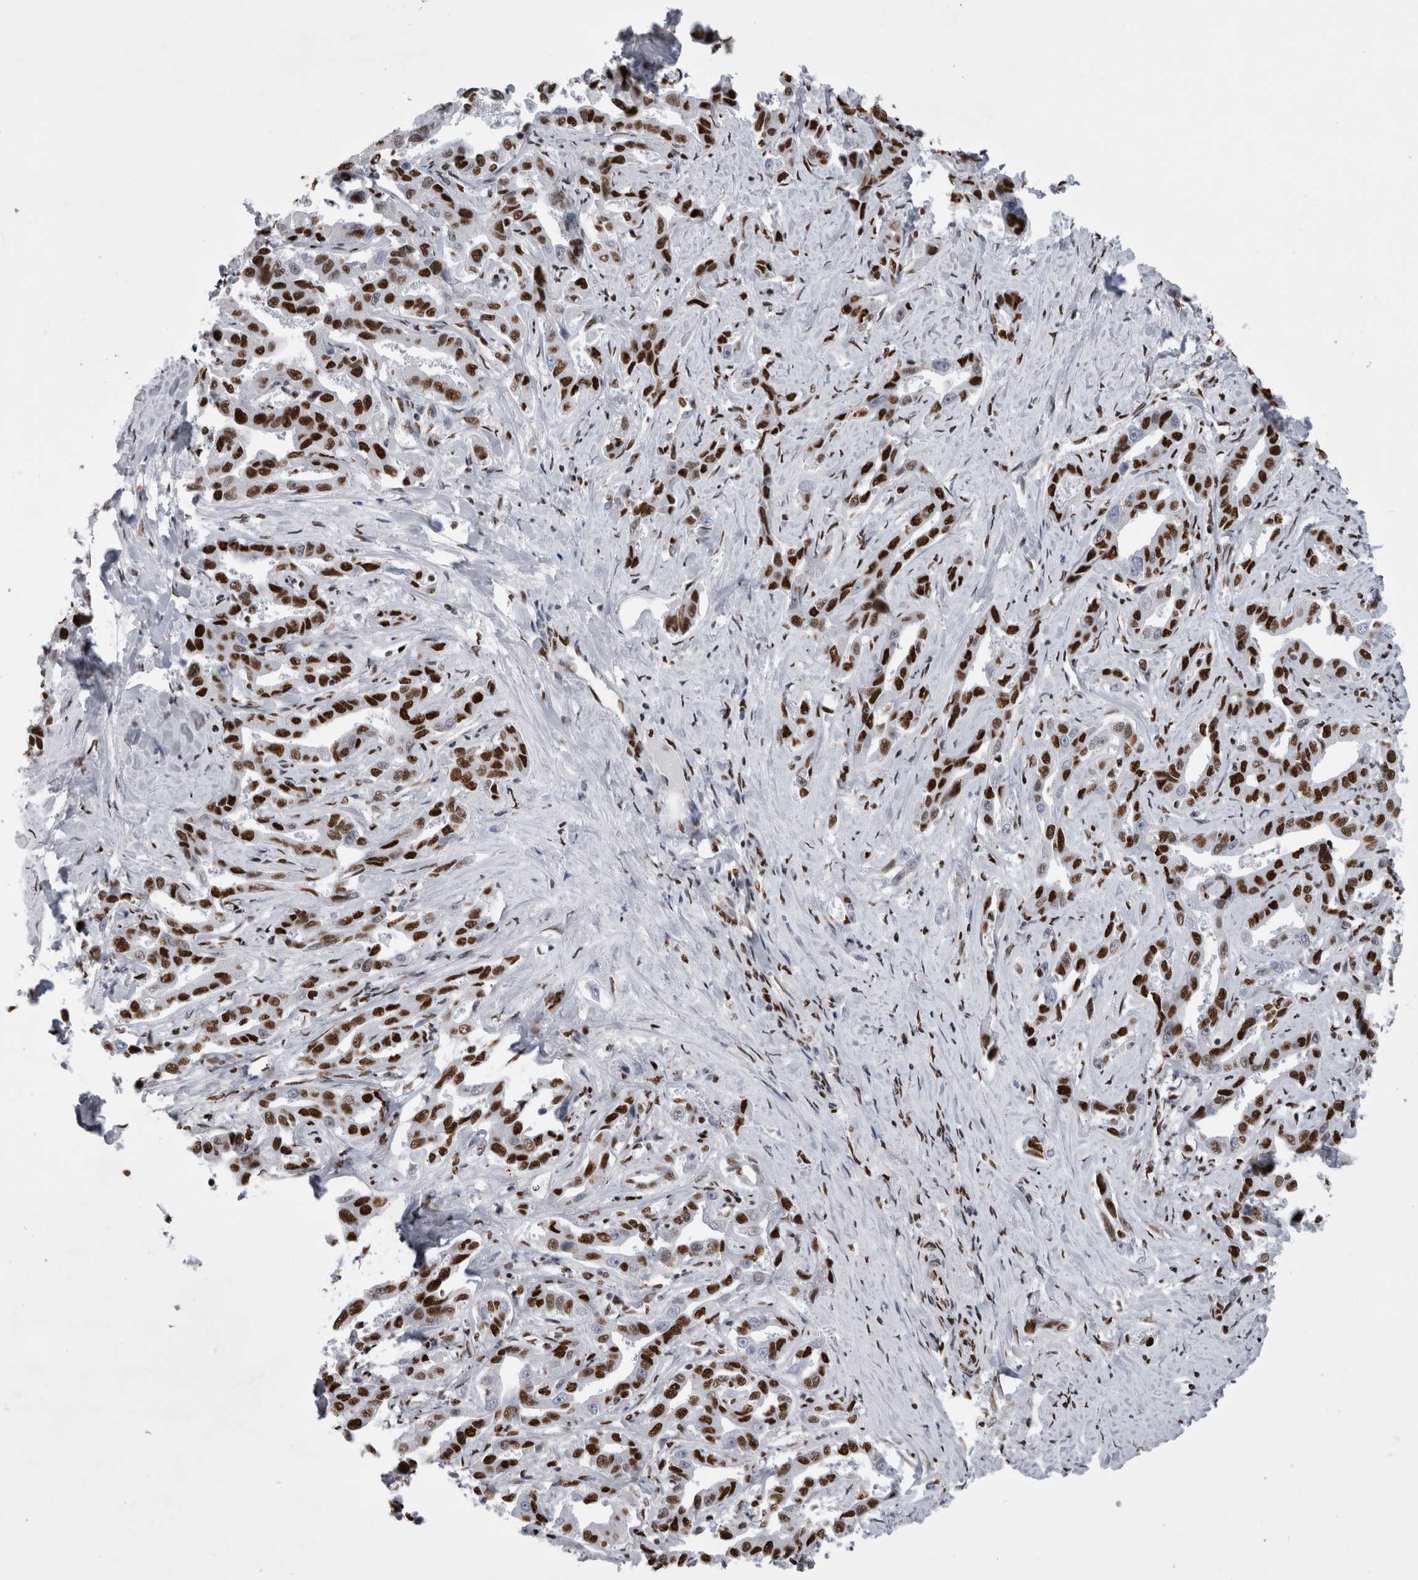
{"staining": {"intensity": "strong", "quantity": ">75%", "location": "nuclear"}, "tissue": "liver cancer", "cell_type": "Tumor cells", "image_type": "cancer", "snomed": [{"axis": "morphology", "description": "Cholangiocarcinoma"}, {"axis": "topography", "description": "Liver"}], "caption": "Liver cancer (cholangiocarcinoma) stained with a protein marker demonstrates strong staining in tumor cells.", "gene": "ALPK3", "patient": {"sex": "male", "age": 59}}